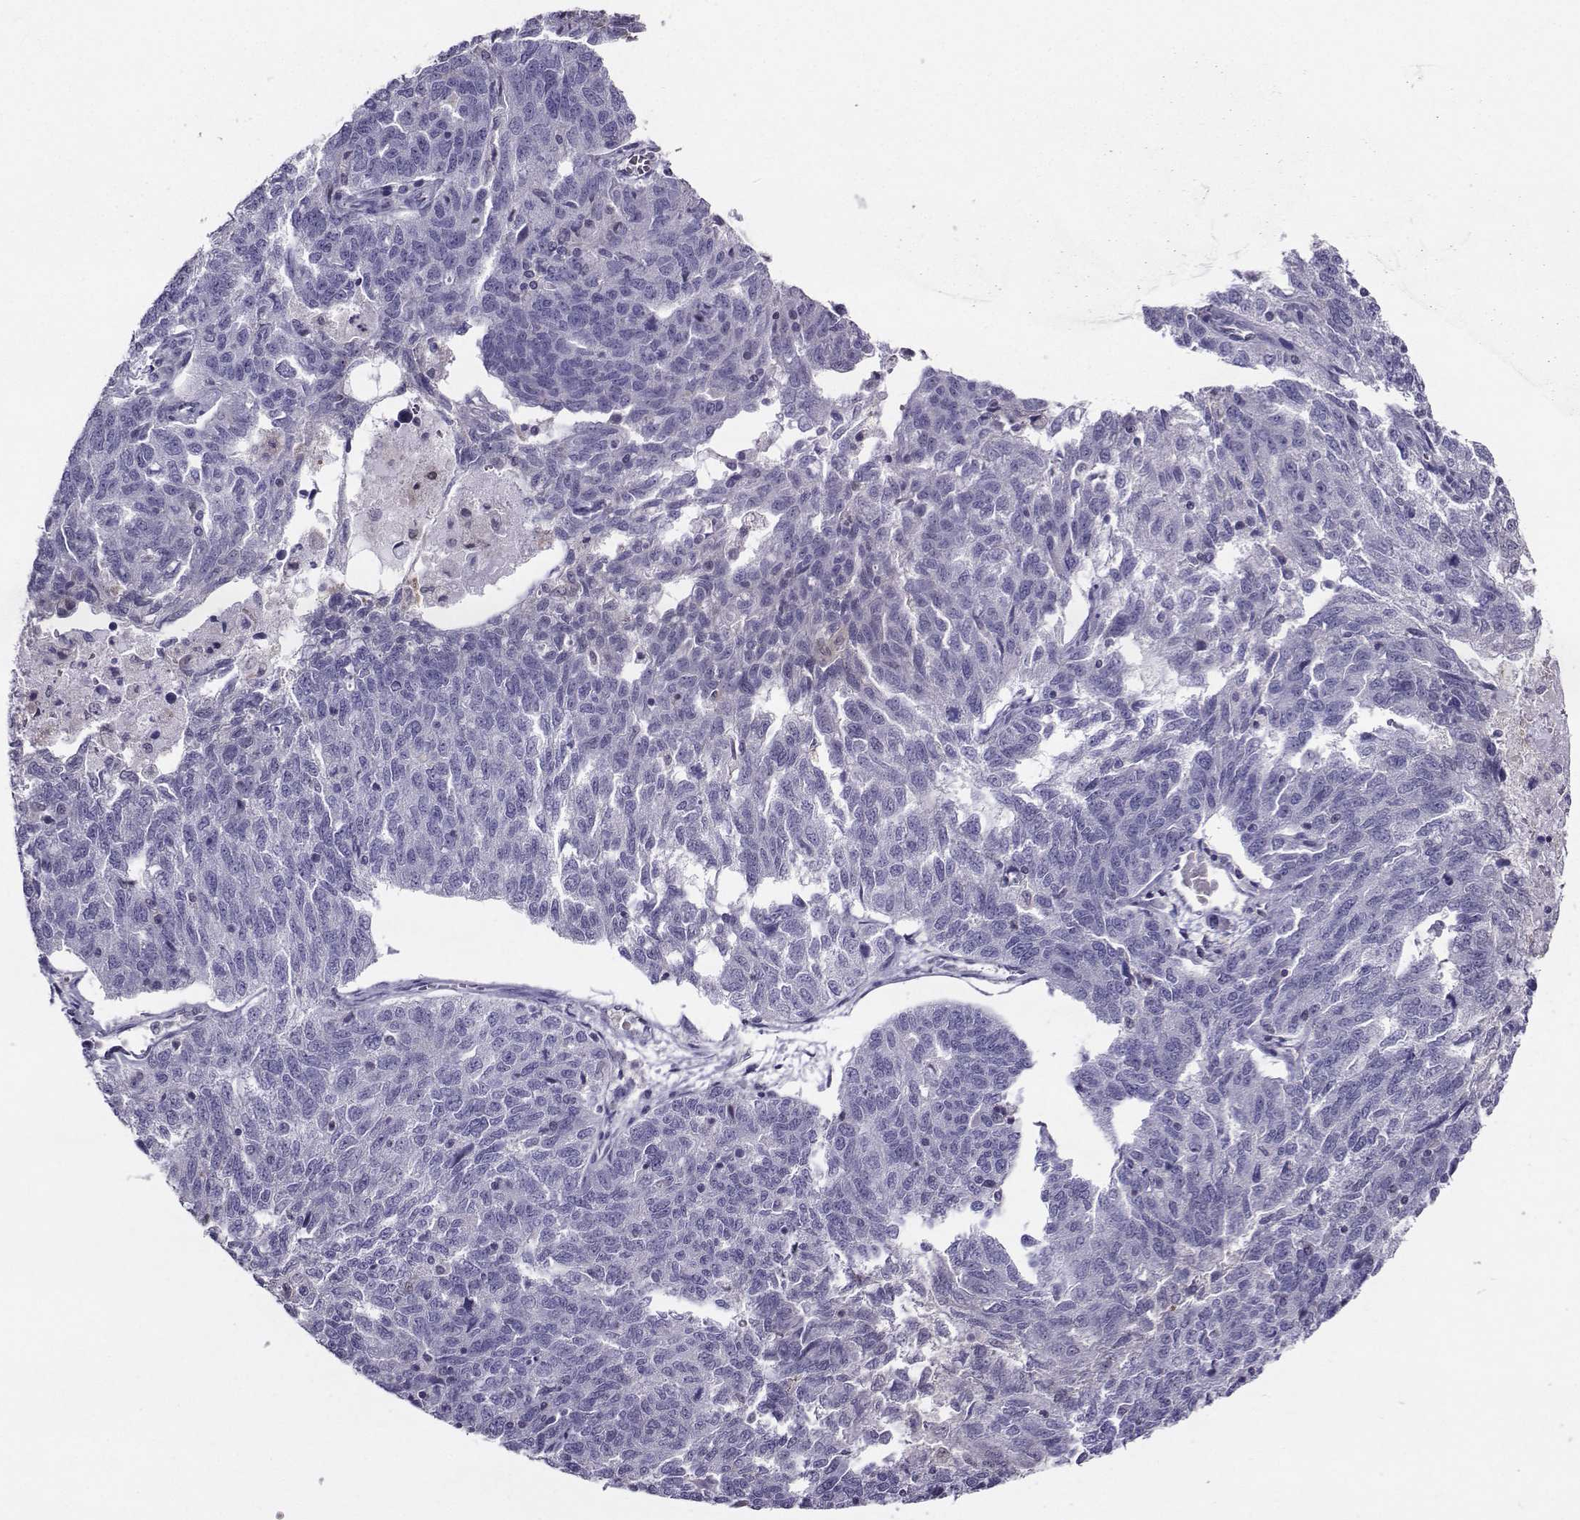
{"staining": {"intensity": "negative", "quantity": "none", "location": "none"}, "tissue": "ovarian cancer", "cell_type": "Tumor cells", "image_type": "cancer", "snomed": [{"axis": "morphology", "description": "Cystadenocarcinoma, serous, NOS"}, {"axis": "topography", "description": "Ovary"}], "caption": "Immunohistochemistry (IHC) histopathology image of neoplastic tissue: ovarian cancer stained with DAB (3,3'-diaminobenzidine) reveals no significant protein expression in tumor cells. (Stains: DAB immunohistochemistry (IHC) with hematoxylin counter stain, Microscopy: brightfield microscopy at high magnification).", "gene": "PGK1", "patient": {"sex": "female", "age": 71}}